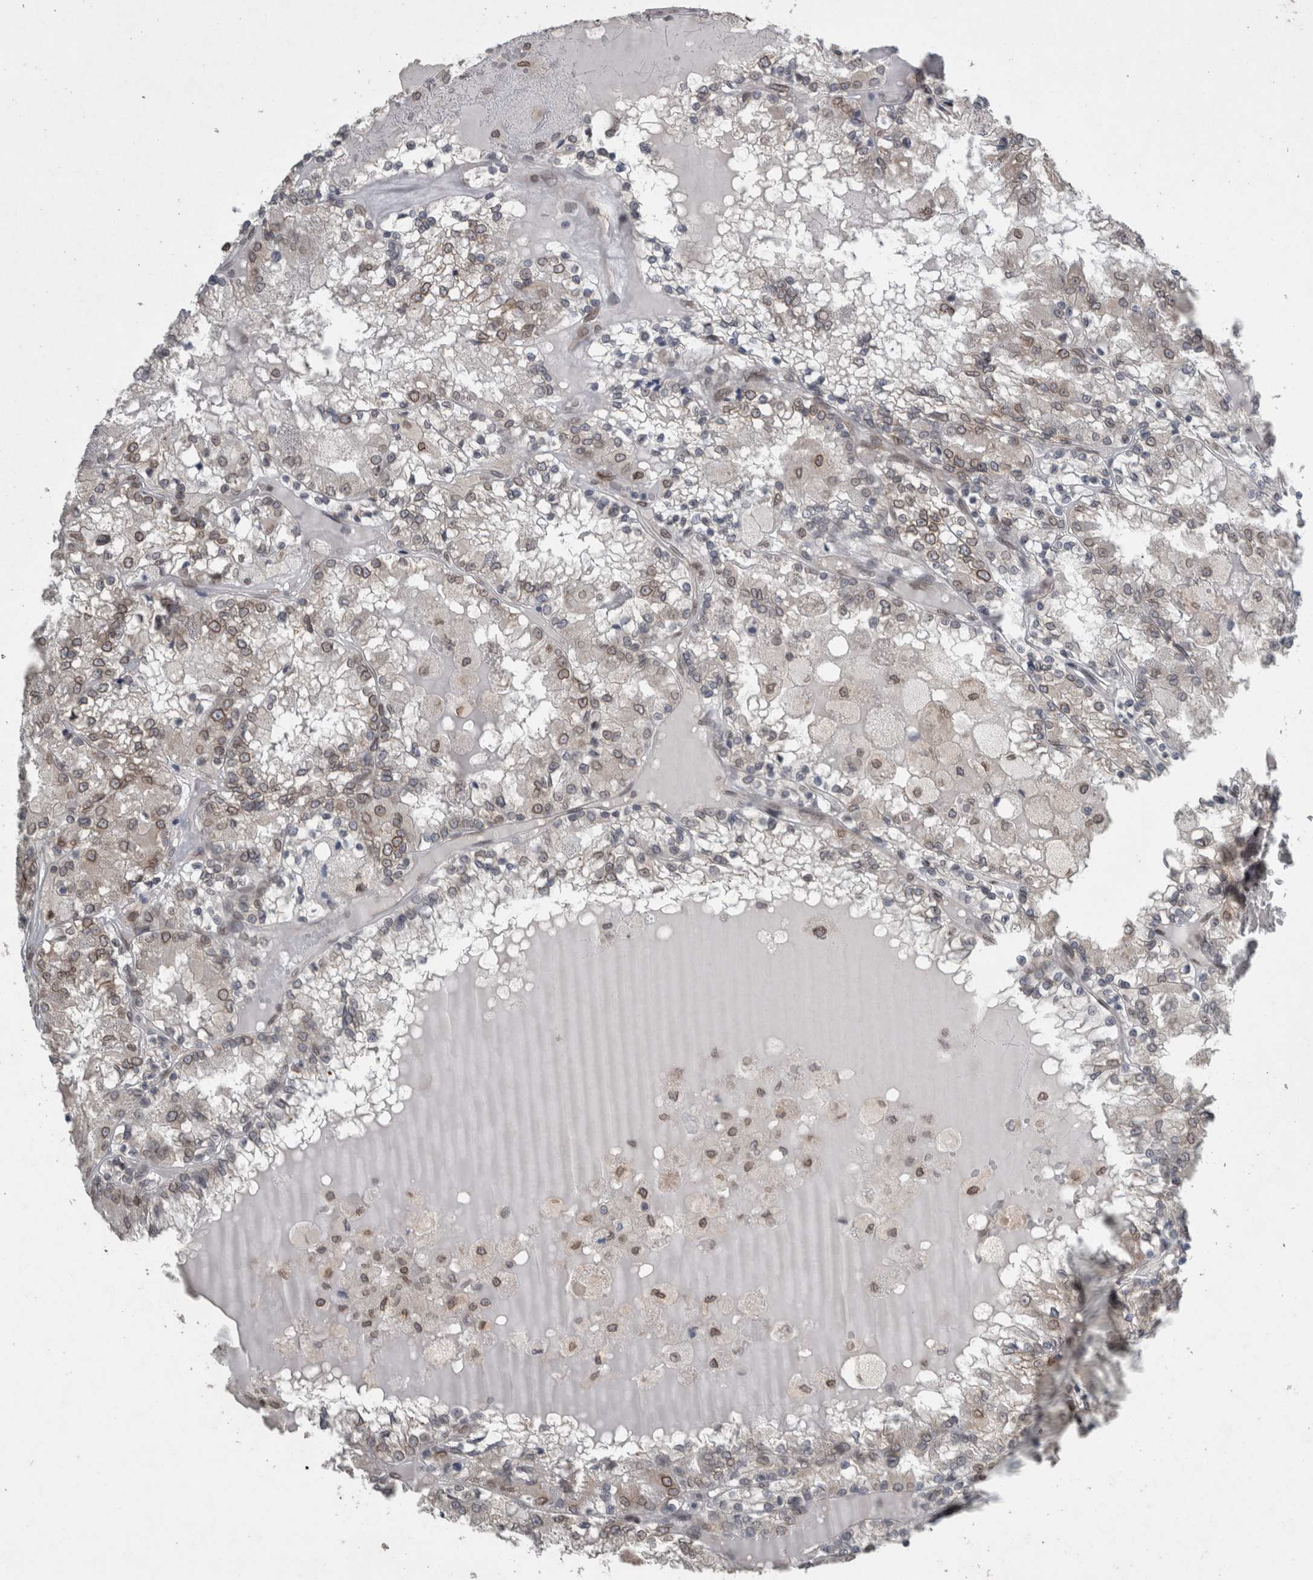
{"staining": {"intensity": "moderate", "quantity": "25%-75%", "location": "cytoplasmic/membranous,nuclear"}, "tissue": "renal cancer", "cell_type": "Tumor cells", "image_type": "cancer", "snomed": [{"axis": "morphology", "description": "Adenocarcinoma, NOS"}, {"axis": "topography", "description": "Kidney"}], "caption": "Human adenocarcinoma (renal) stained with a protein marker reveals moderate staining in tumor cells.", "gene": "RANBP2", "patient": {"sex": "female", "age": 56}}